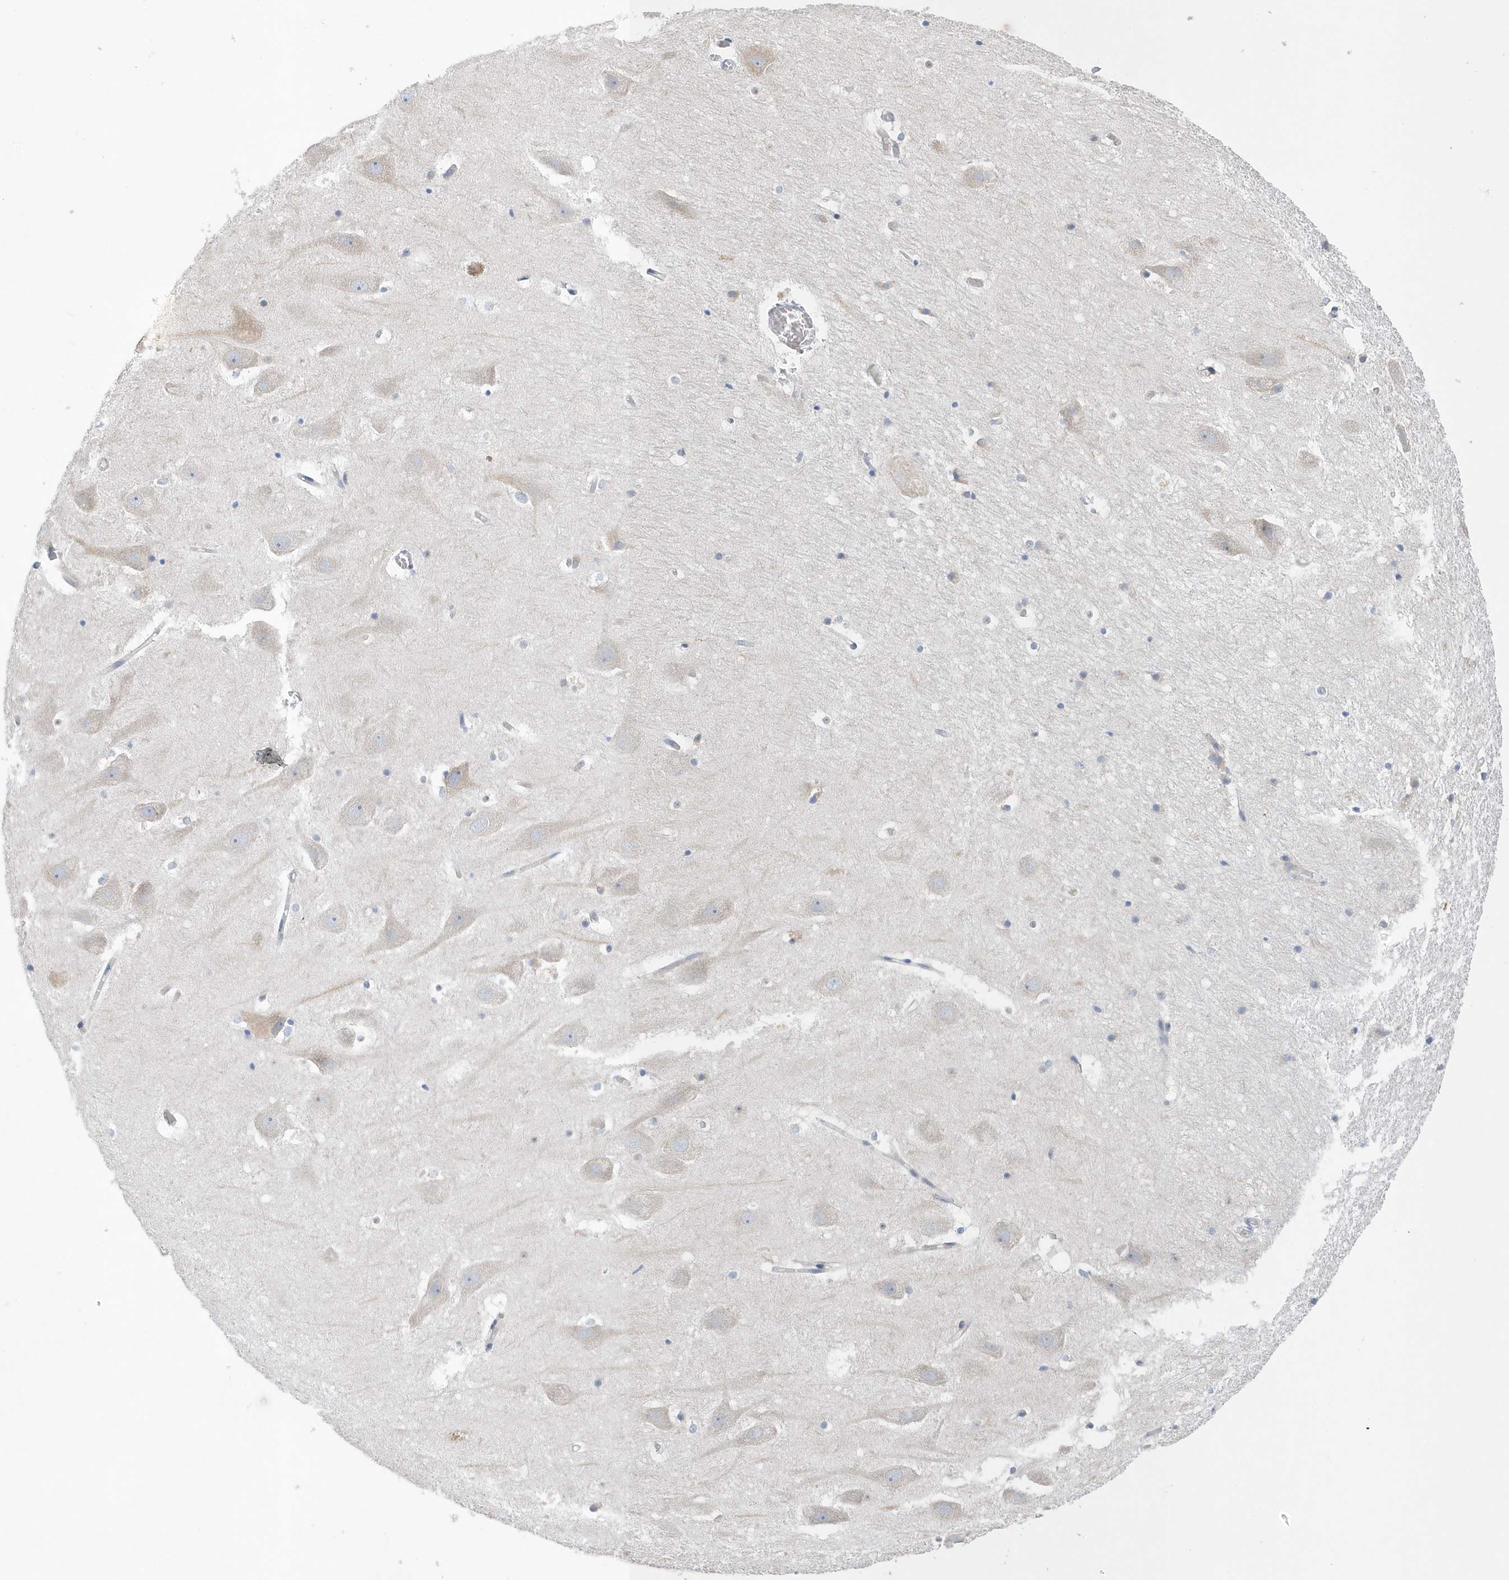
{"staining": {"intensity": "negative", "quantity": "none", "location": "none"}, "tissue": "hippocampus", "cell_type": "Glial cells", "image_type": "normal", "snomed": [{"axis": "morphology", "description": "Normal tissue, NOS"}, {"axis": "topography", "description": "Hippocampus"}], "caption": "Image shows no significant protein expression in glial cells of benign hippocampus.", "gene": "SPATA5", "patient": {"sex": "female", "age": 52}}